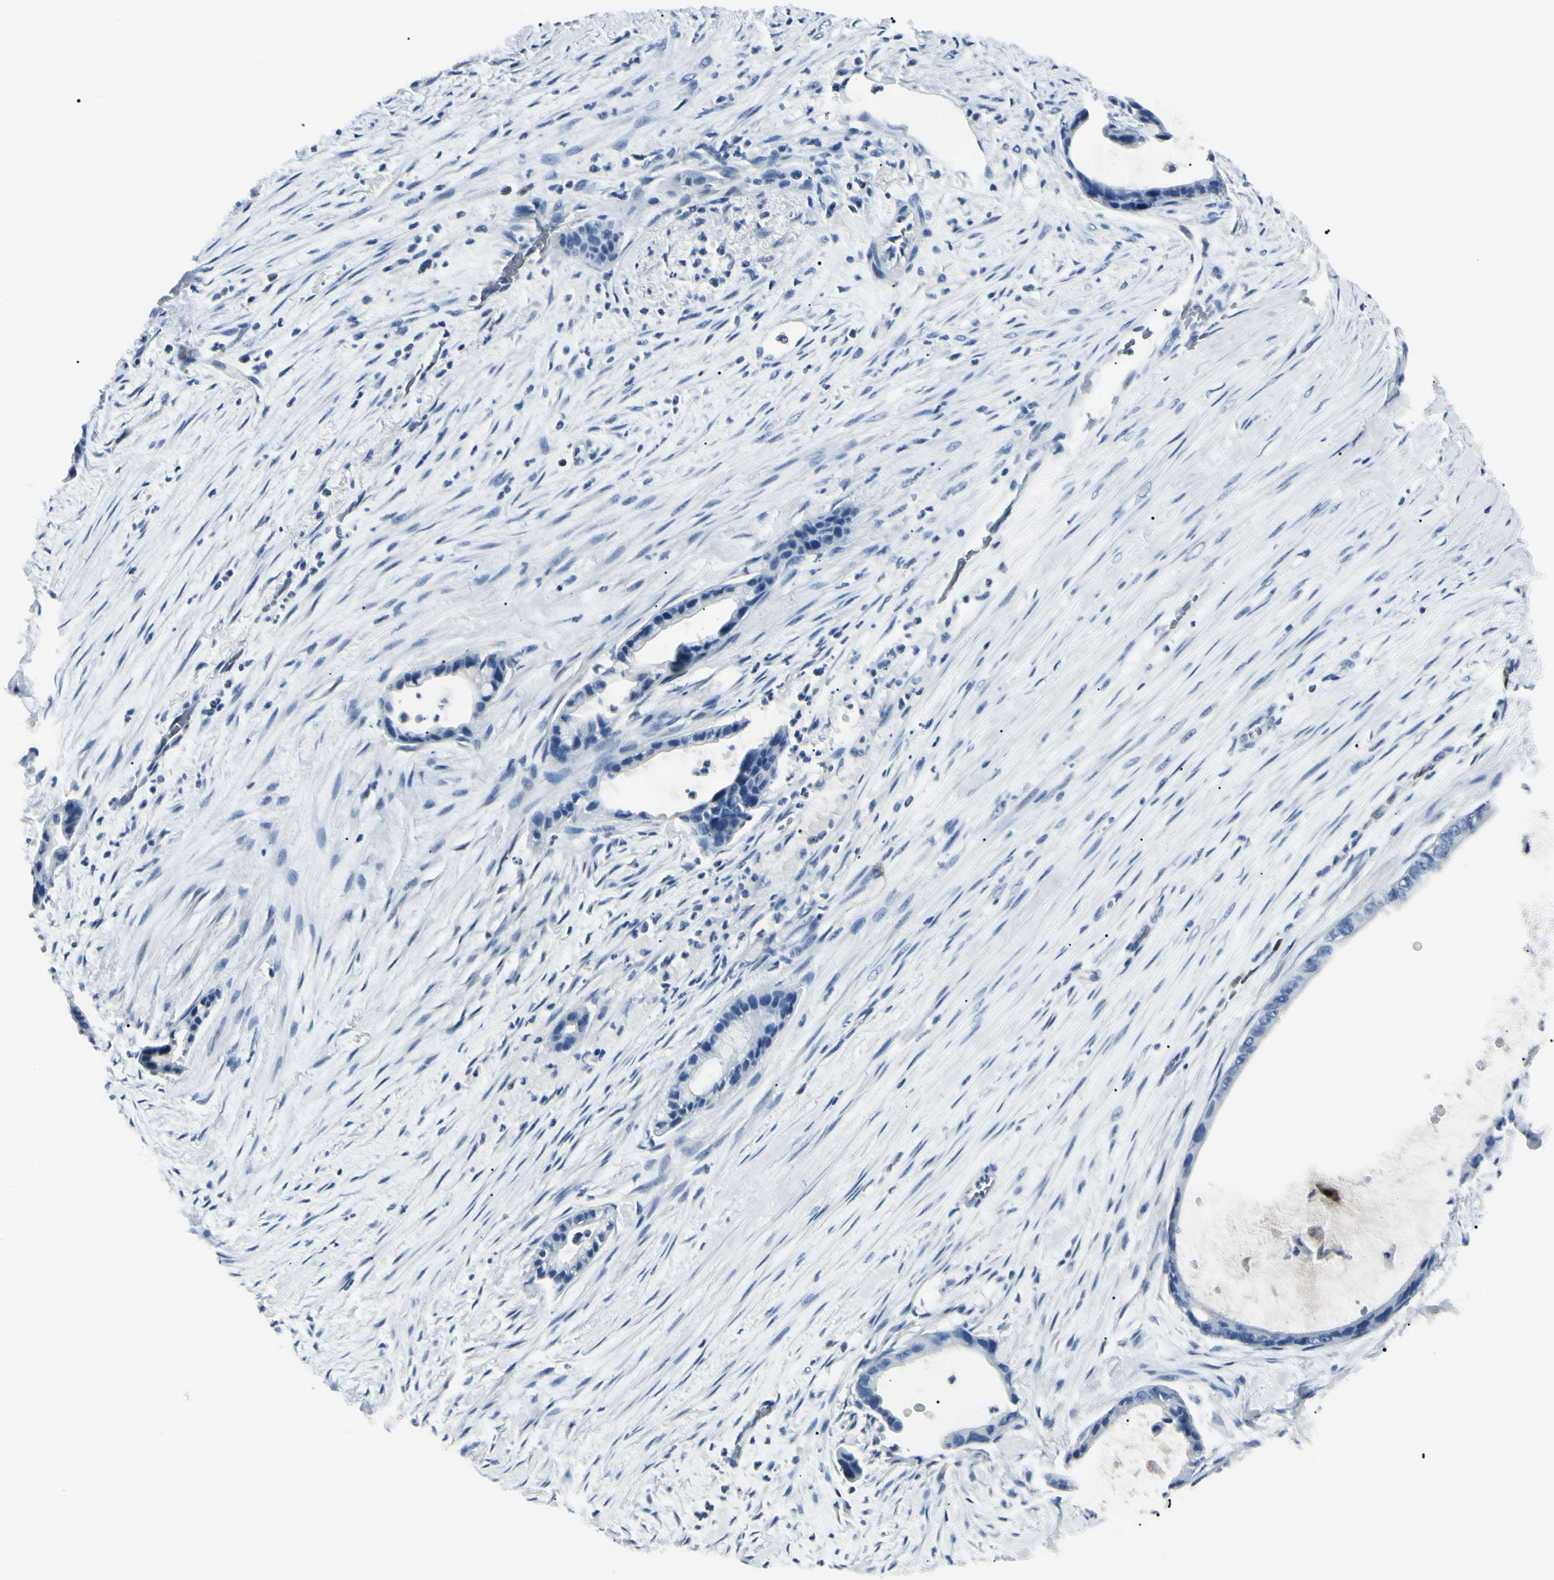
{"staining": {"intensity": "negative", "quantity": "none", "location": "none"}, "tissue": "liver cancer", "cell_type": "Tumor cells", "image_type": "cancer", "snomed": [{"axis": "morphology", "description": "Cholangiocarcinoma"}, {"axis": "topography", "description": "Liver"}], "caption": "IHC of human liver cancer (cholangiocarcinoma) reveals no expression in tumor cells.", "gene": "CA2", "patient": {"sex": "female", "age": 55}}